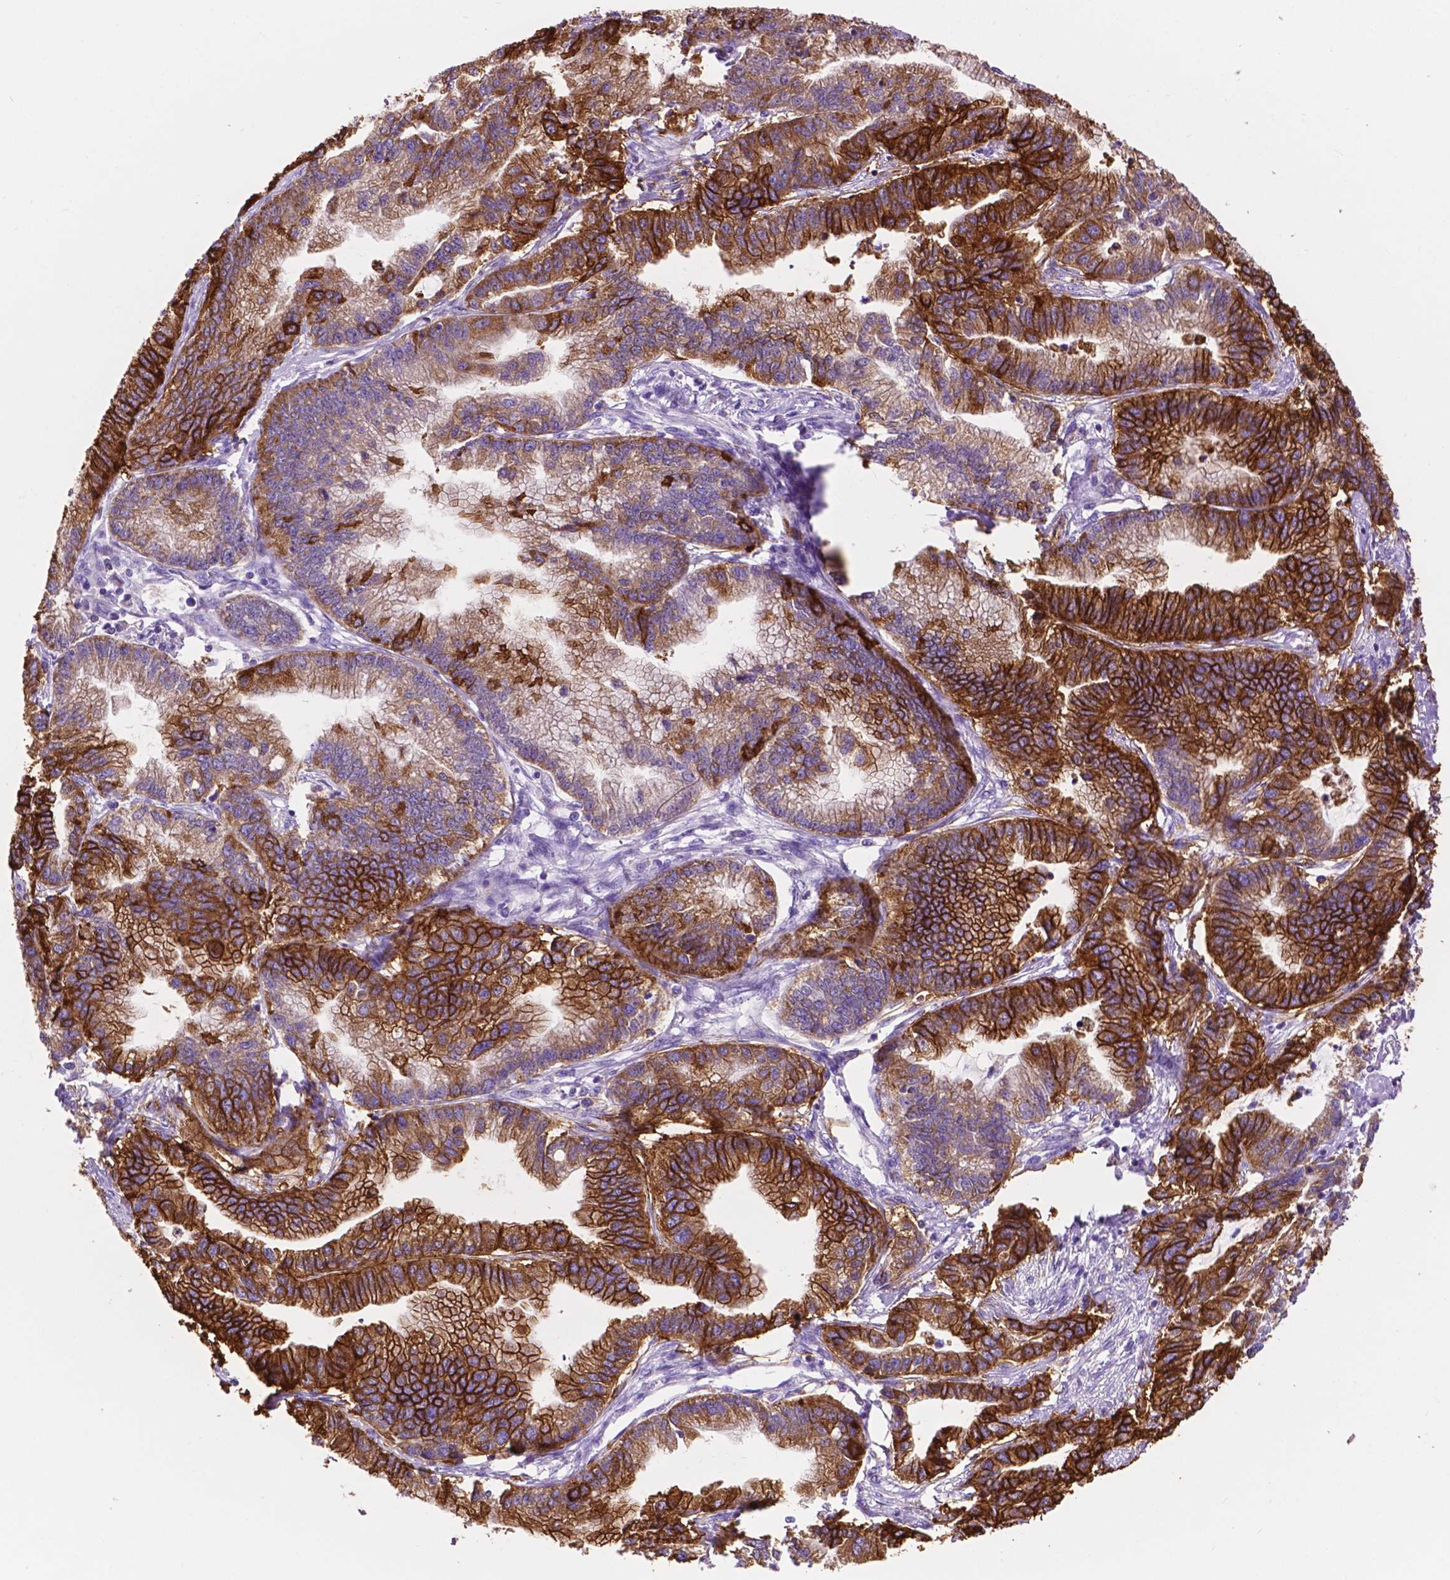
{"staining": {"intensity": "strong", "quantity": ">75%", "location": "cytoplasmic/membranous"}, "tissue": "stomach cancer", "cell_type": "Tumor cells", "image_type": "cancer", "snomed": [{"axis": "morphology", "description": "Adenocarcinoma, NOS"}, {"axis": "topography", "description": "Stomach"}], "caption": "Immunohistochemistry (IHC) (DAB (3,3'-diaminobenzidine)) staining of stomach cancer (adenocarcinoma) displays strong cytoplasmic/membranous protein staining in about >75% of tumor cells. (IHC, brightfield microscopy, high magnification).", "gene": "GDPD5", "patient": {"sex": "male", "age": 83}}